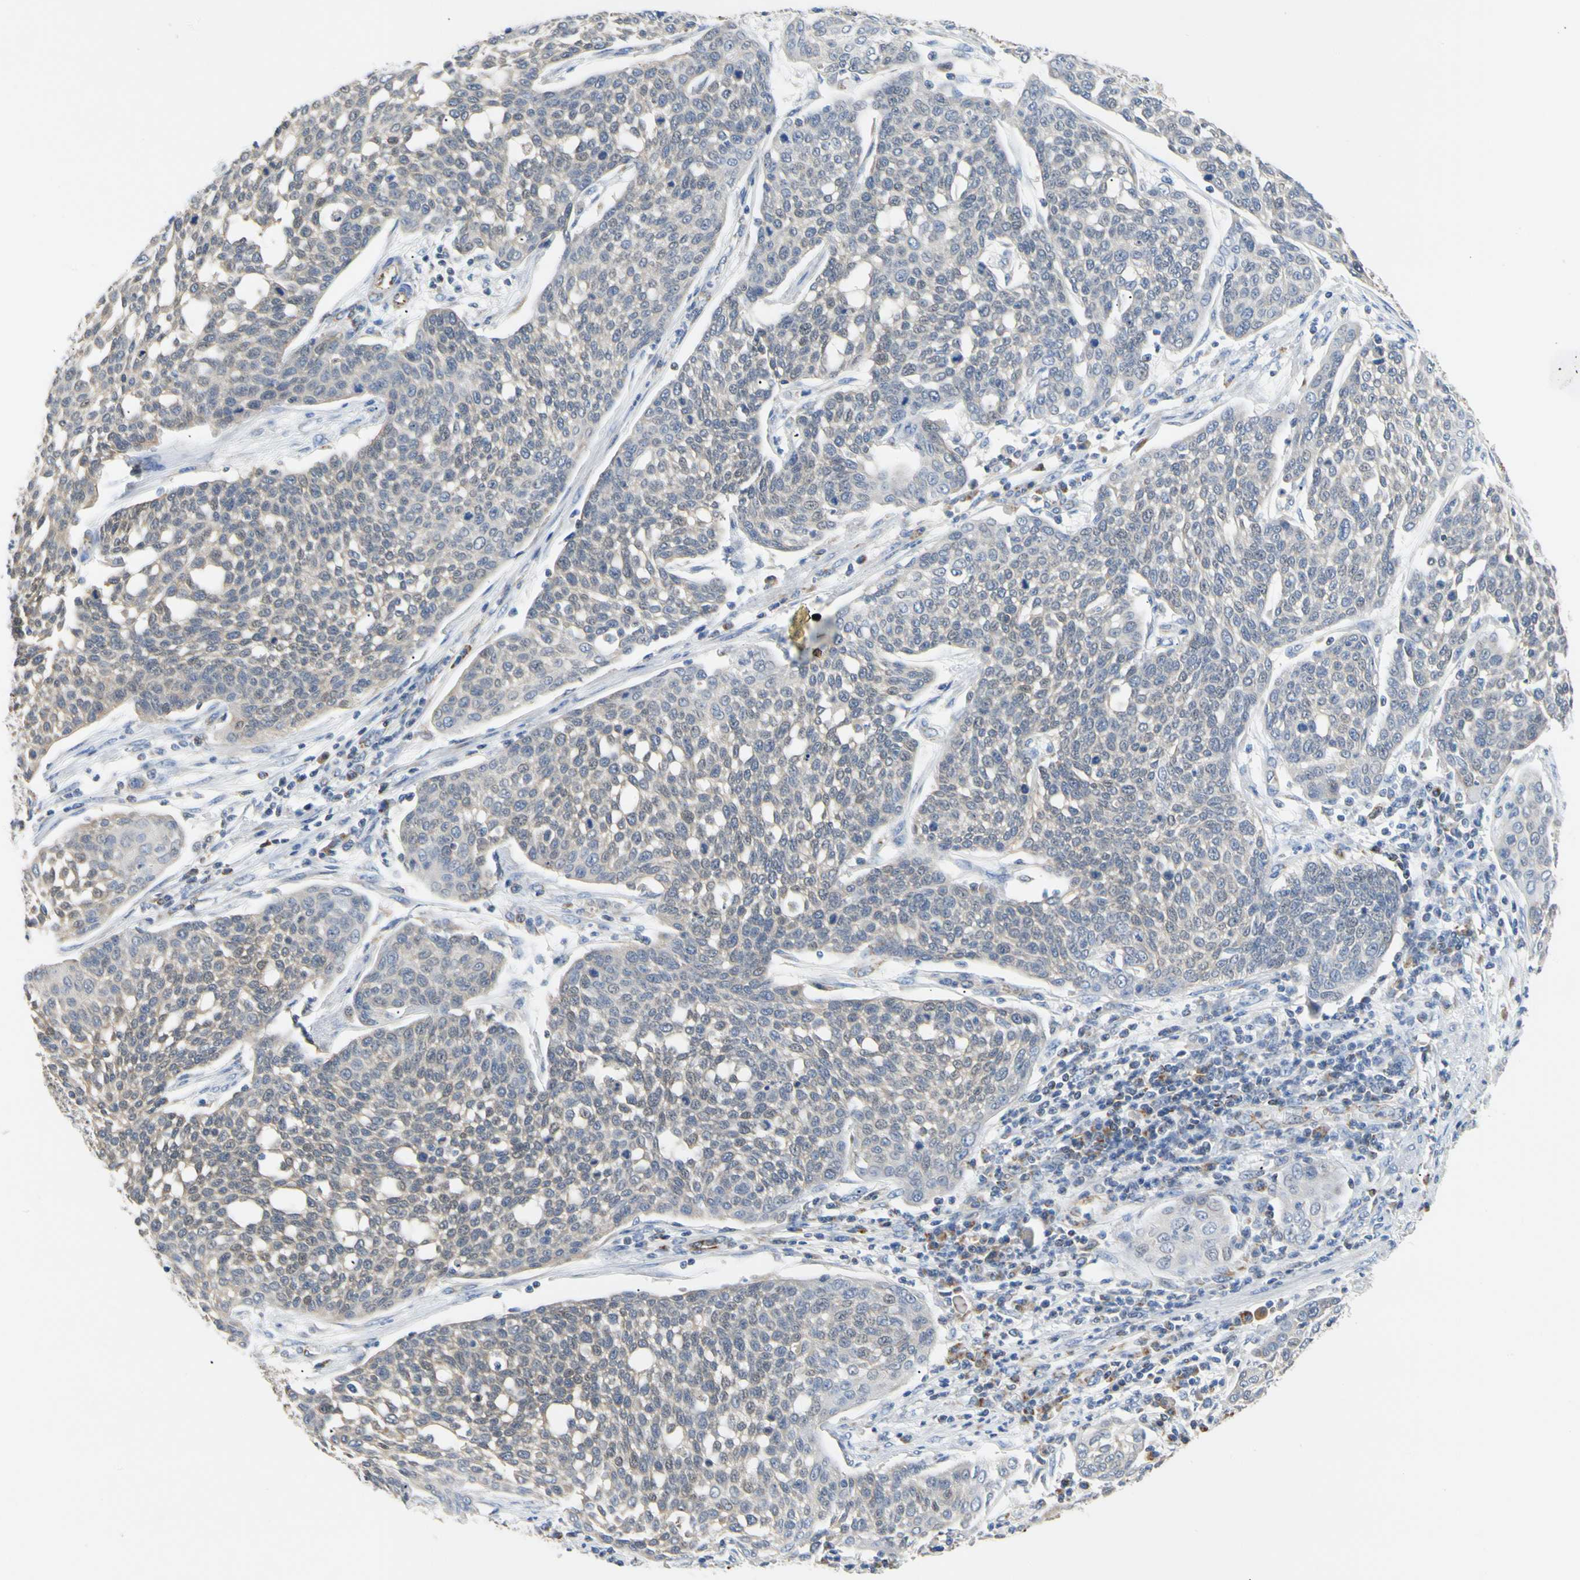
{"staining": {"intensity": "weak", "quantity": "<25%", "location": "cytoplasmic/membranous"}, "tissue": "cervical cancer", "cell_type": "Tumor cells", "image_type": "cancer", "snomed": [{"axis": "morphology", "description": "Squamous cell carcinoma, NOS"}, {"axis": "topography", "description": "Cervix"}], "caption": "This image is of squamous cell carcinoma (cervical) stained with immunohistochemistry (IHC) to label a protein in brown with the nuclei are counter-stained blue. There is no expression in tumor cells. (Brightfield microscopy of DAB IHC at high magnification).", "gene": "ACAT1", "patient": {"sex": "female", "age": 34}}